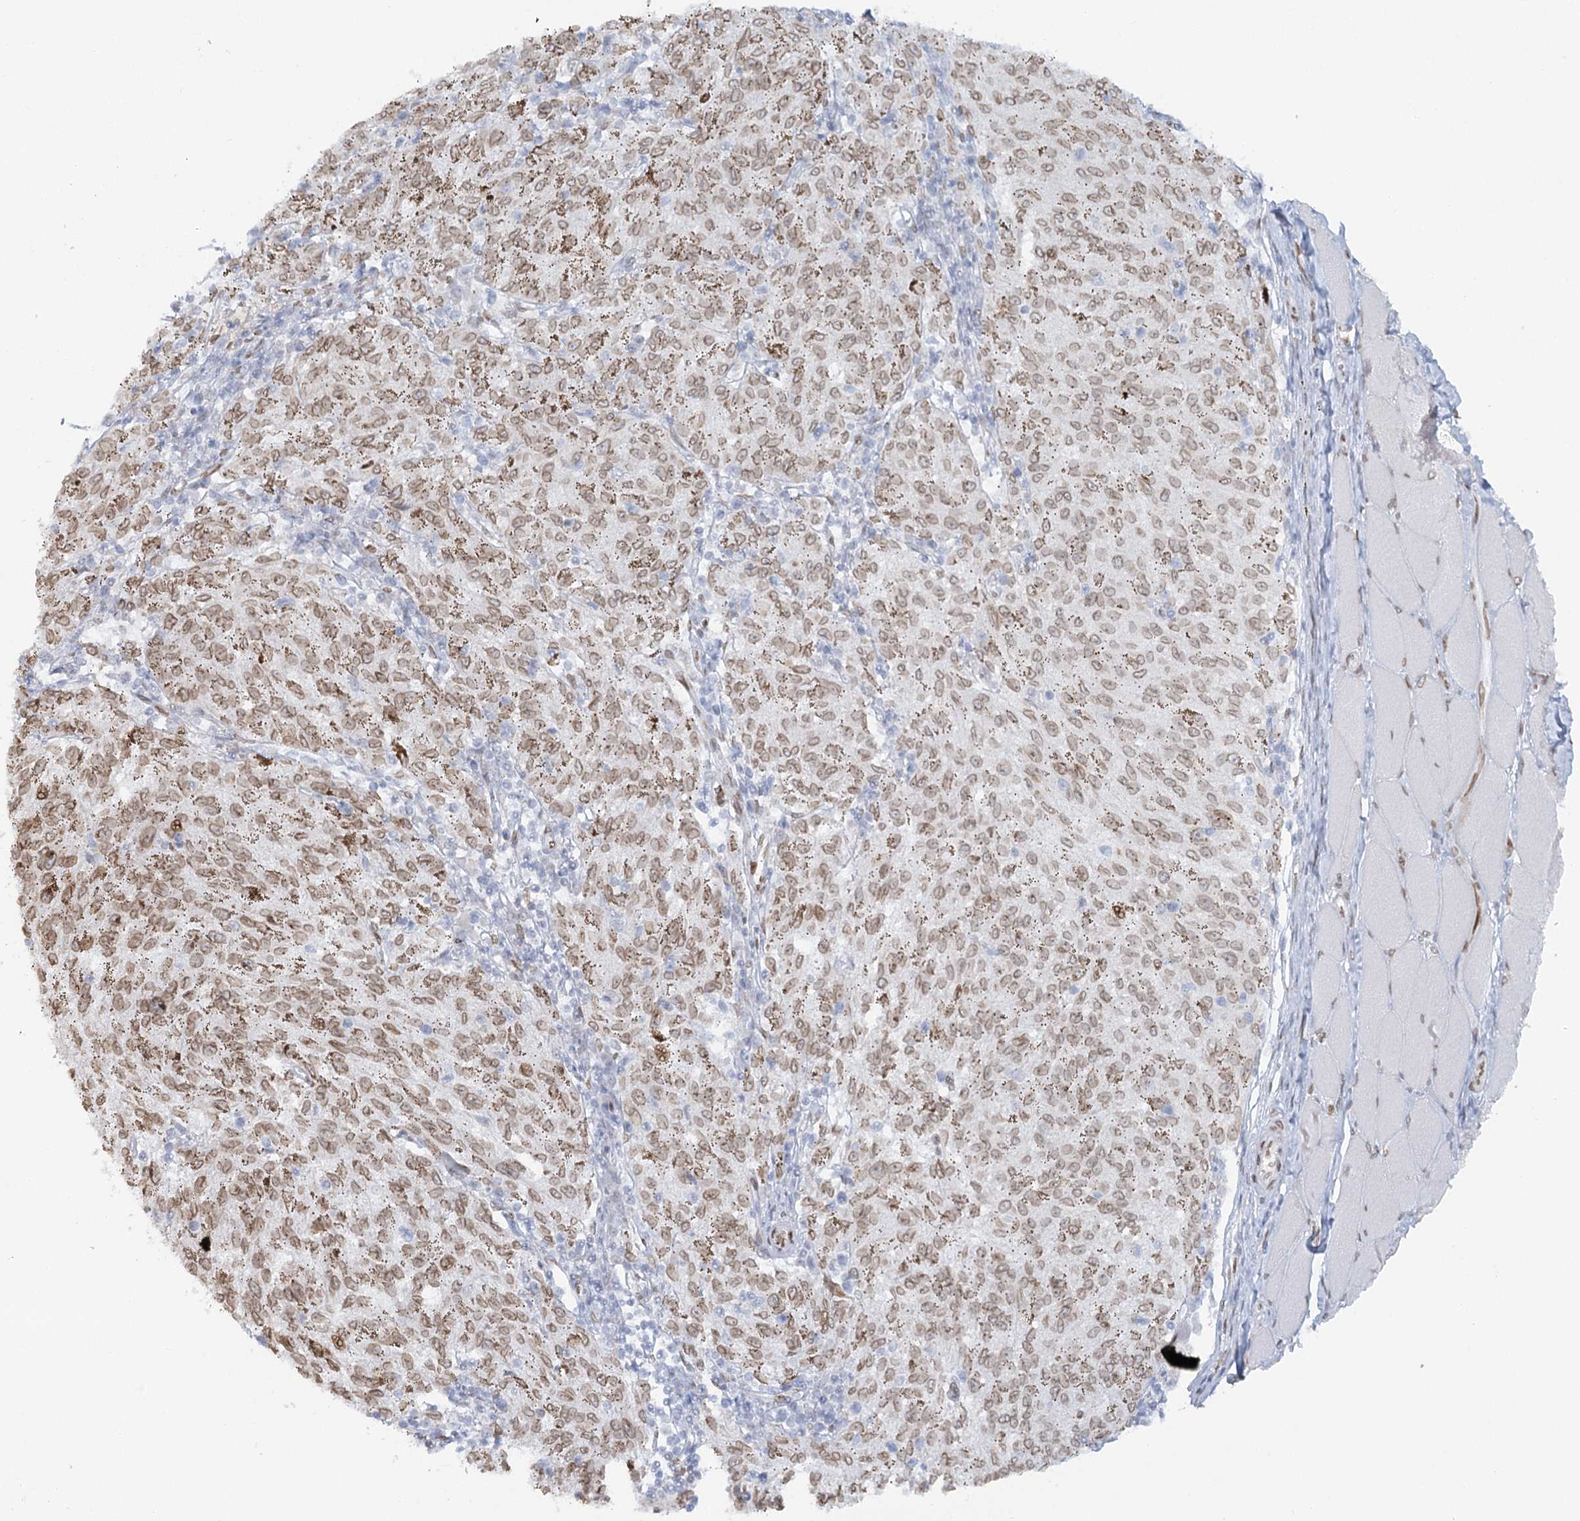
{"staining": {"intensity": "moderate", "quantity": ">75%", "location": "cytoplasmic/membranous,nuclear"}, "tissue": "melanoma", "cell_type": "Tumor cells", "image_type": "cancer", "snomed": [{"axis": "morphology", "description": "Malignant melanoma, NOS"}, {"axis": "topography", "description": "Skin"}], "caption": "Protein expression analysis of malignant melanoma shows moderate cytoplasmic/membranous and nuclear expression in approximately >75% of tumor cells.", "gene": "VWA5A", "patient": {"sex": "female", "age": 72}}